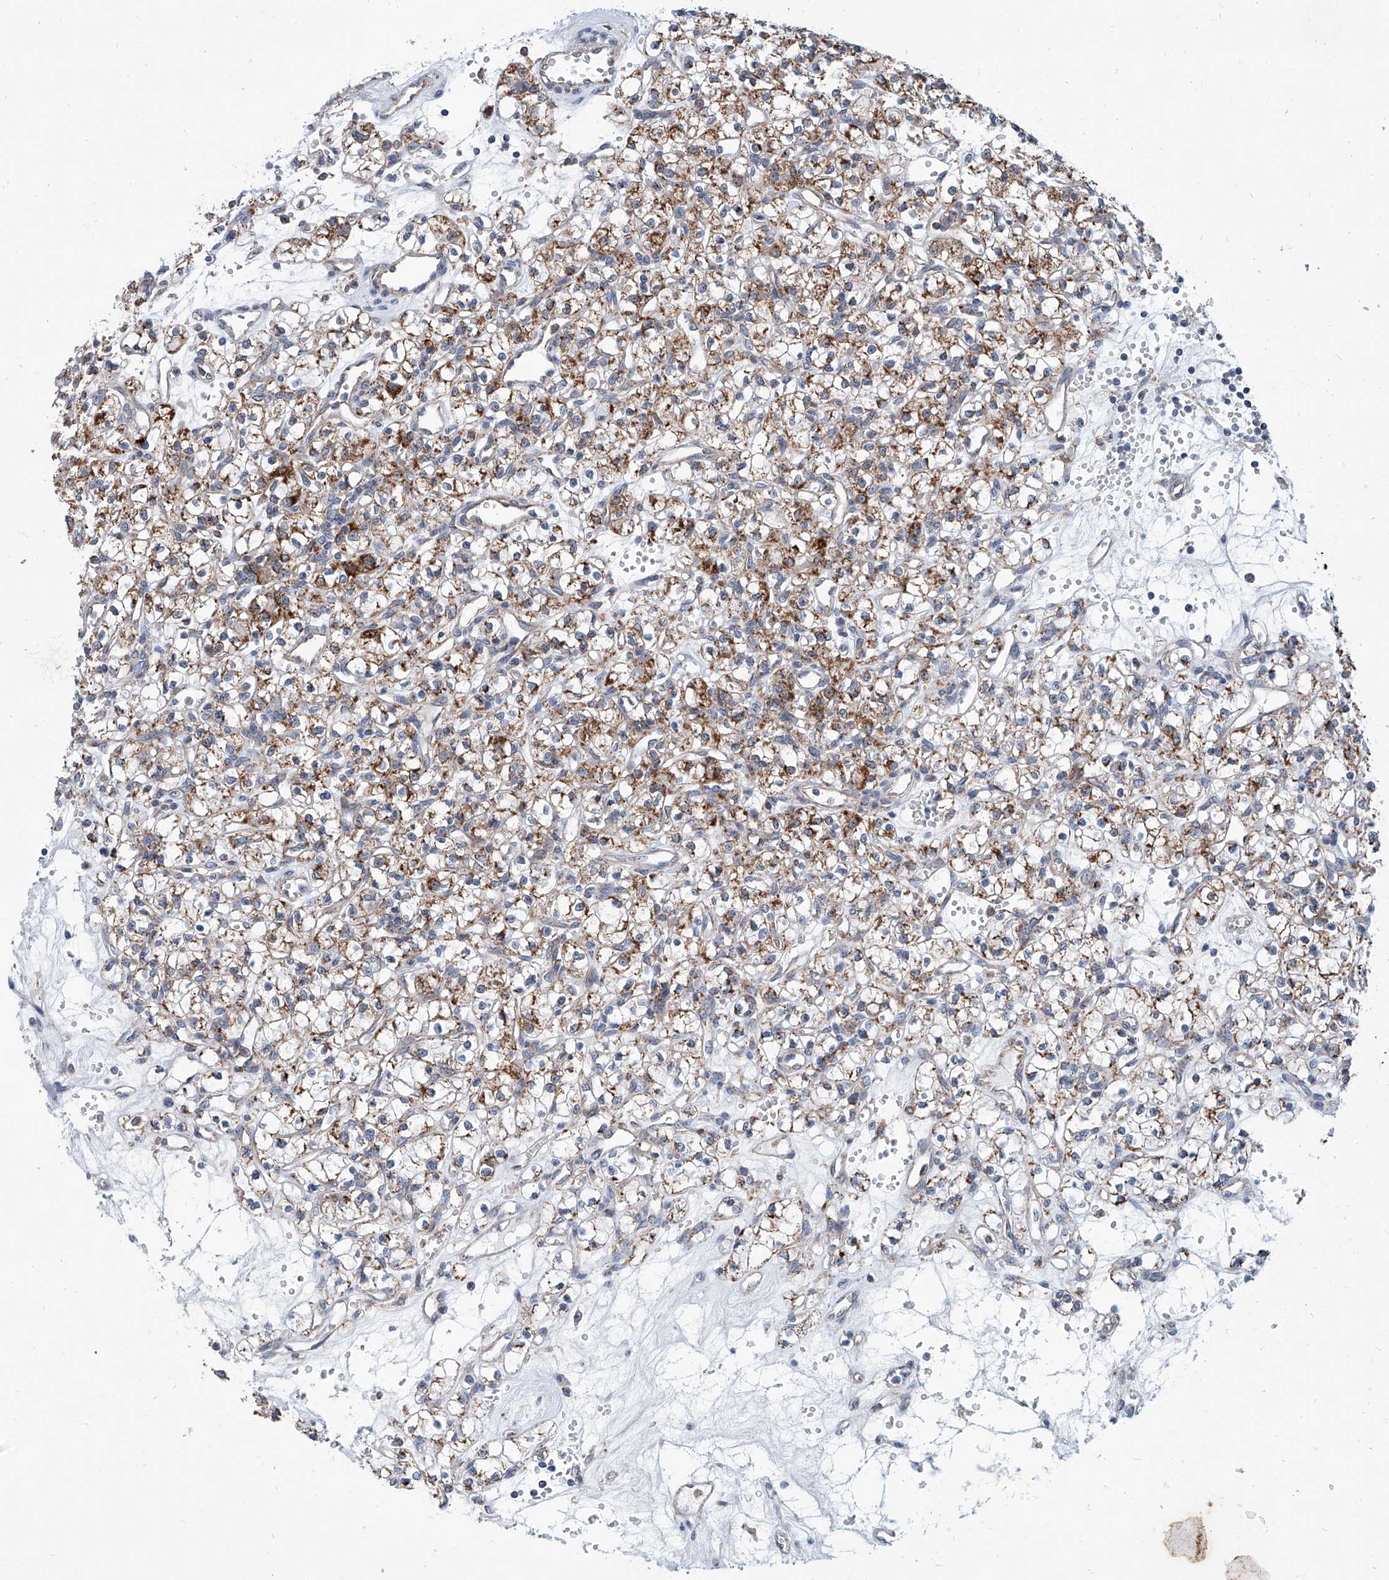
{"staining": {"intensity": "moderate", "quantity": ">75%", "location": "cytoplasmic/membranous"}, "tissue": "renal cancer", "cell_type": "Tumor cells", "image_type": "cancer", "snomed": [{"axis": "morphology", "description": "Adenocarcinoma, NOS"}, {"axis": "topography", "description": "Kidney"}], "caption": "This photomicrograph demonstrates renal cancer (adenocarcinoma) stained with immunohistochemistry (IHC) to label a protein in brown. The cytoplasmic/membranous of tumor cells show moderate positivity for the protein. Nuclei are counter-stained blue.", "gene": "USP48", "patient": {"sex": "female", "age": 59}}